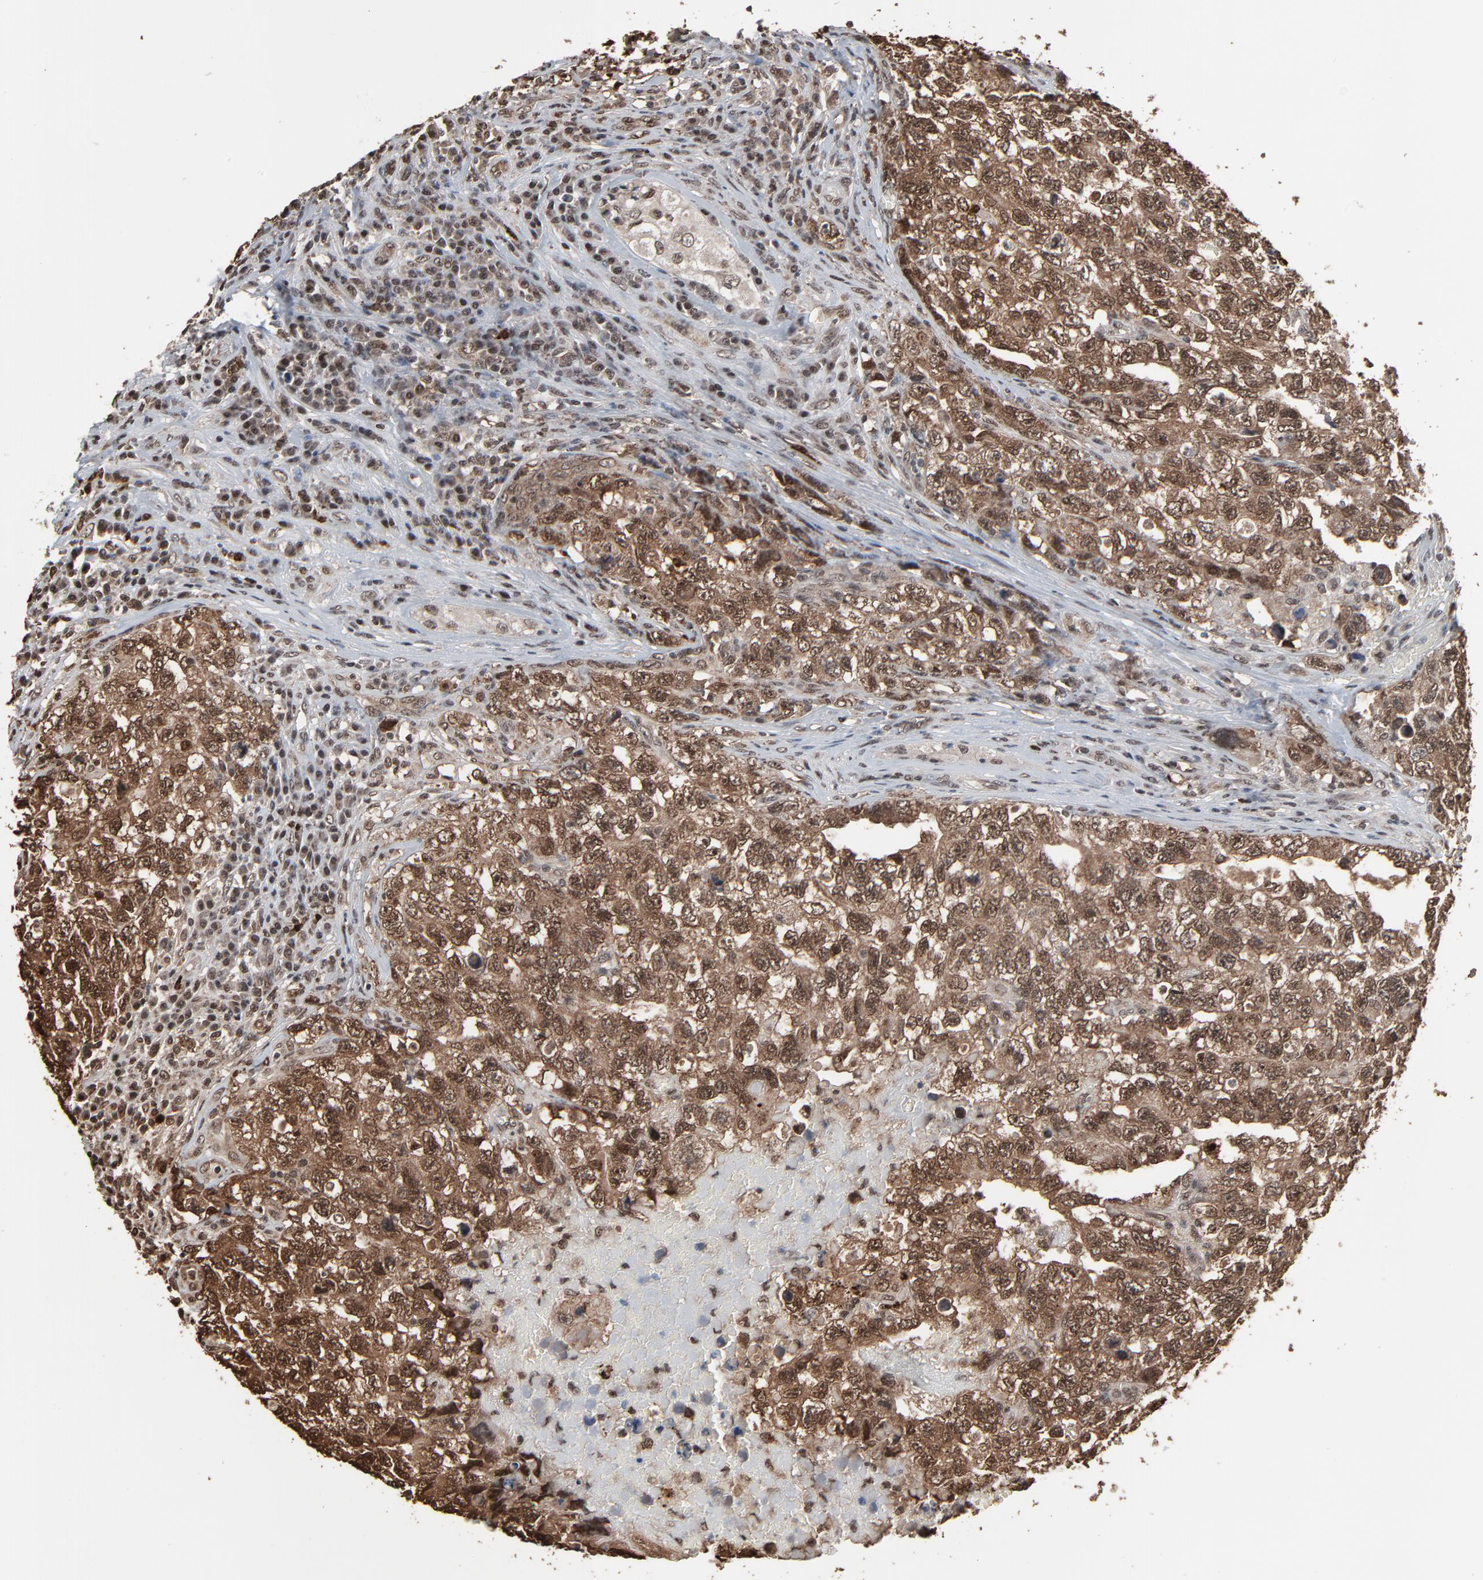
{"staining": {"intensity": "strong", "quantity": ">75%", "location": "cytoplasmic/membranous,nuclear"}, "tissue": "testis cancer", "cell_type": "Tumor cells", "image_type": "cancer", "snomed": [{"axis": "morphology", "description": "Carcinoma, Embryonal, NOS"}, {"axis": "topography", "description": "Testis"}], "caption": "About >75% of tumor cells in human testis embryonal carcinoma show strong cytoplasmic/membranous and nuclear protein staining as visualized by brown immunohistochemical staining.", "gene": "MEIS2", "patient": {"sex": "male", "age": 31}}